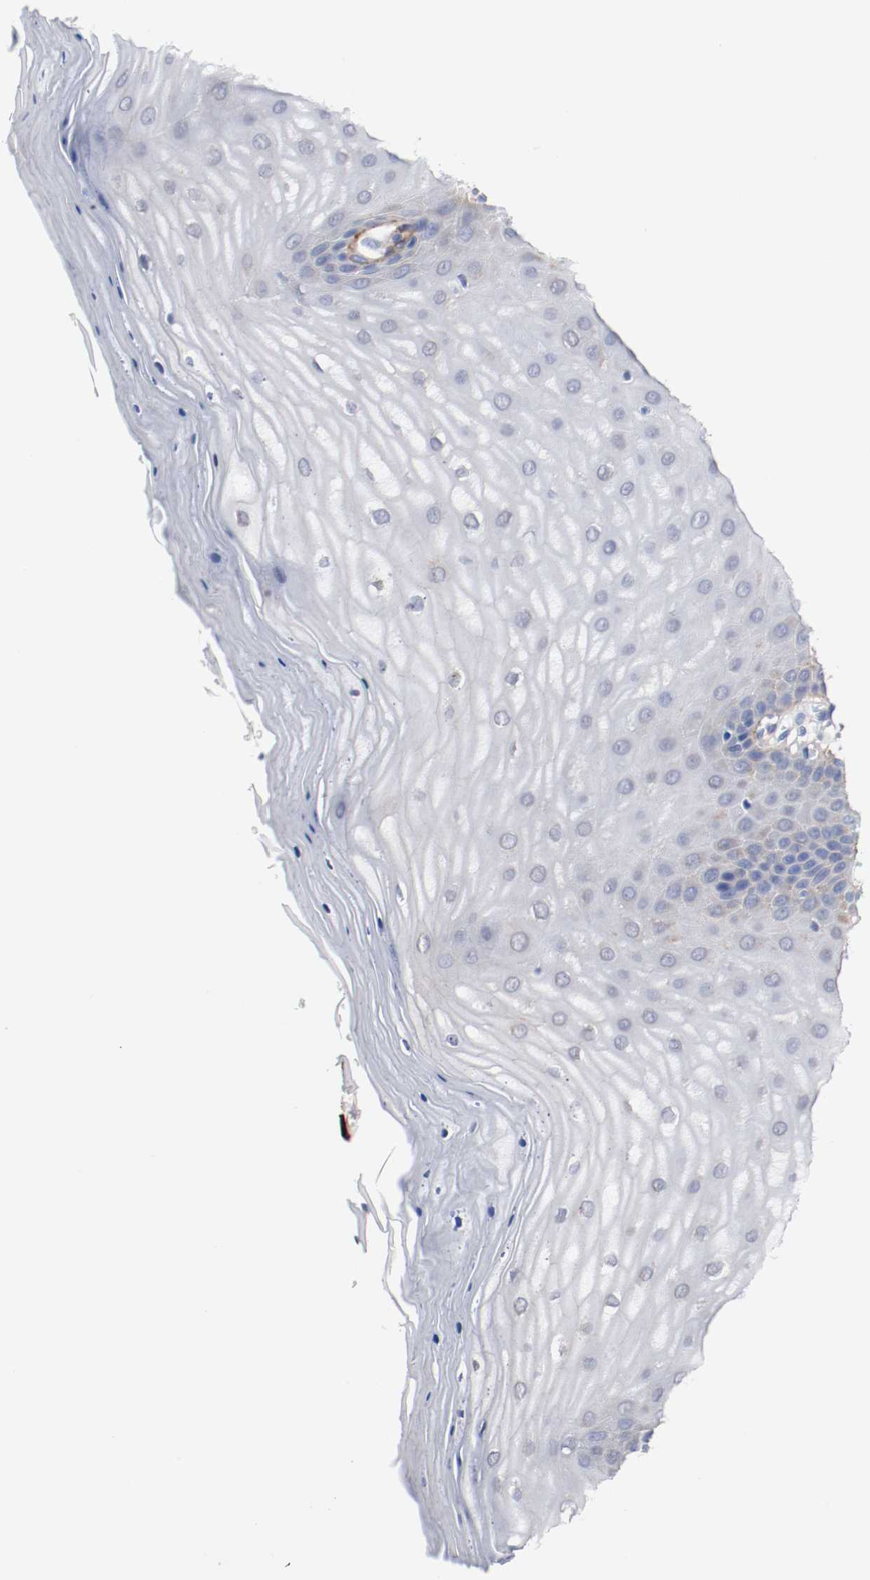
{"staining": {"intensity": "weak", "quantity": ">75%", "location": "cytoplasmic/membranous"}, "tissue": "cervix", "cell_type": "Glandular cells", "image_type": "normal", "snomed": [{"axis": "morphology", "description": "Normal tissue, NOS"}, {"axis": "topography", "description": "Cervix"}], "caption": "High-power microscopy captured an IHC image of unremarkable cervix, revealing weak cytoplasmic/membranous staining in approximately >75% of glandular cells. (Brightfield microscopy of DAB IHC at high magnification).", "gene": "TNC", "patient": {"sex": "female", "age": 55}}